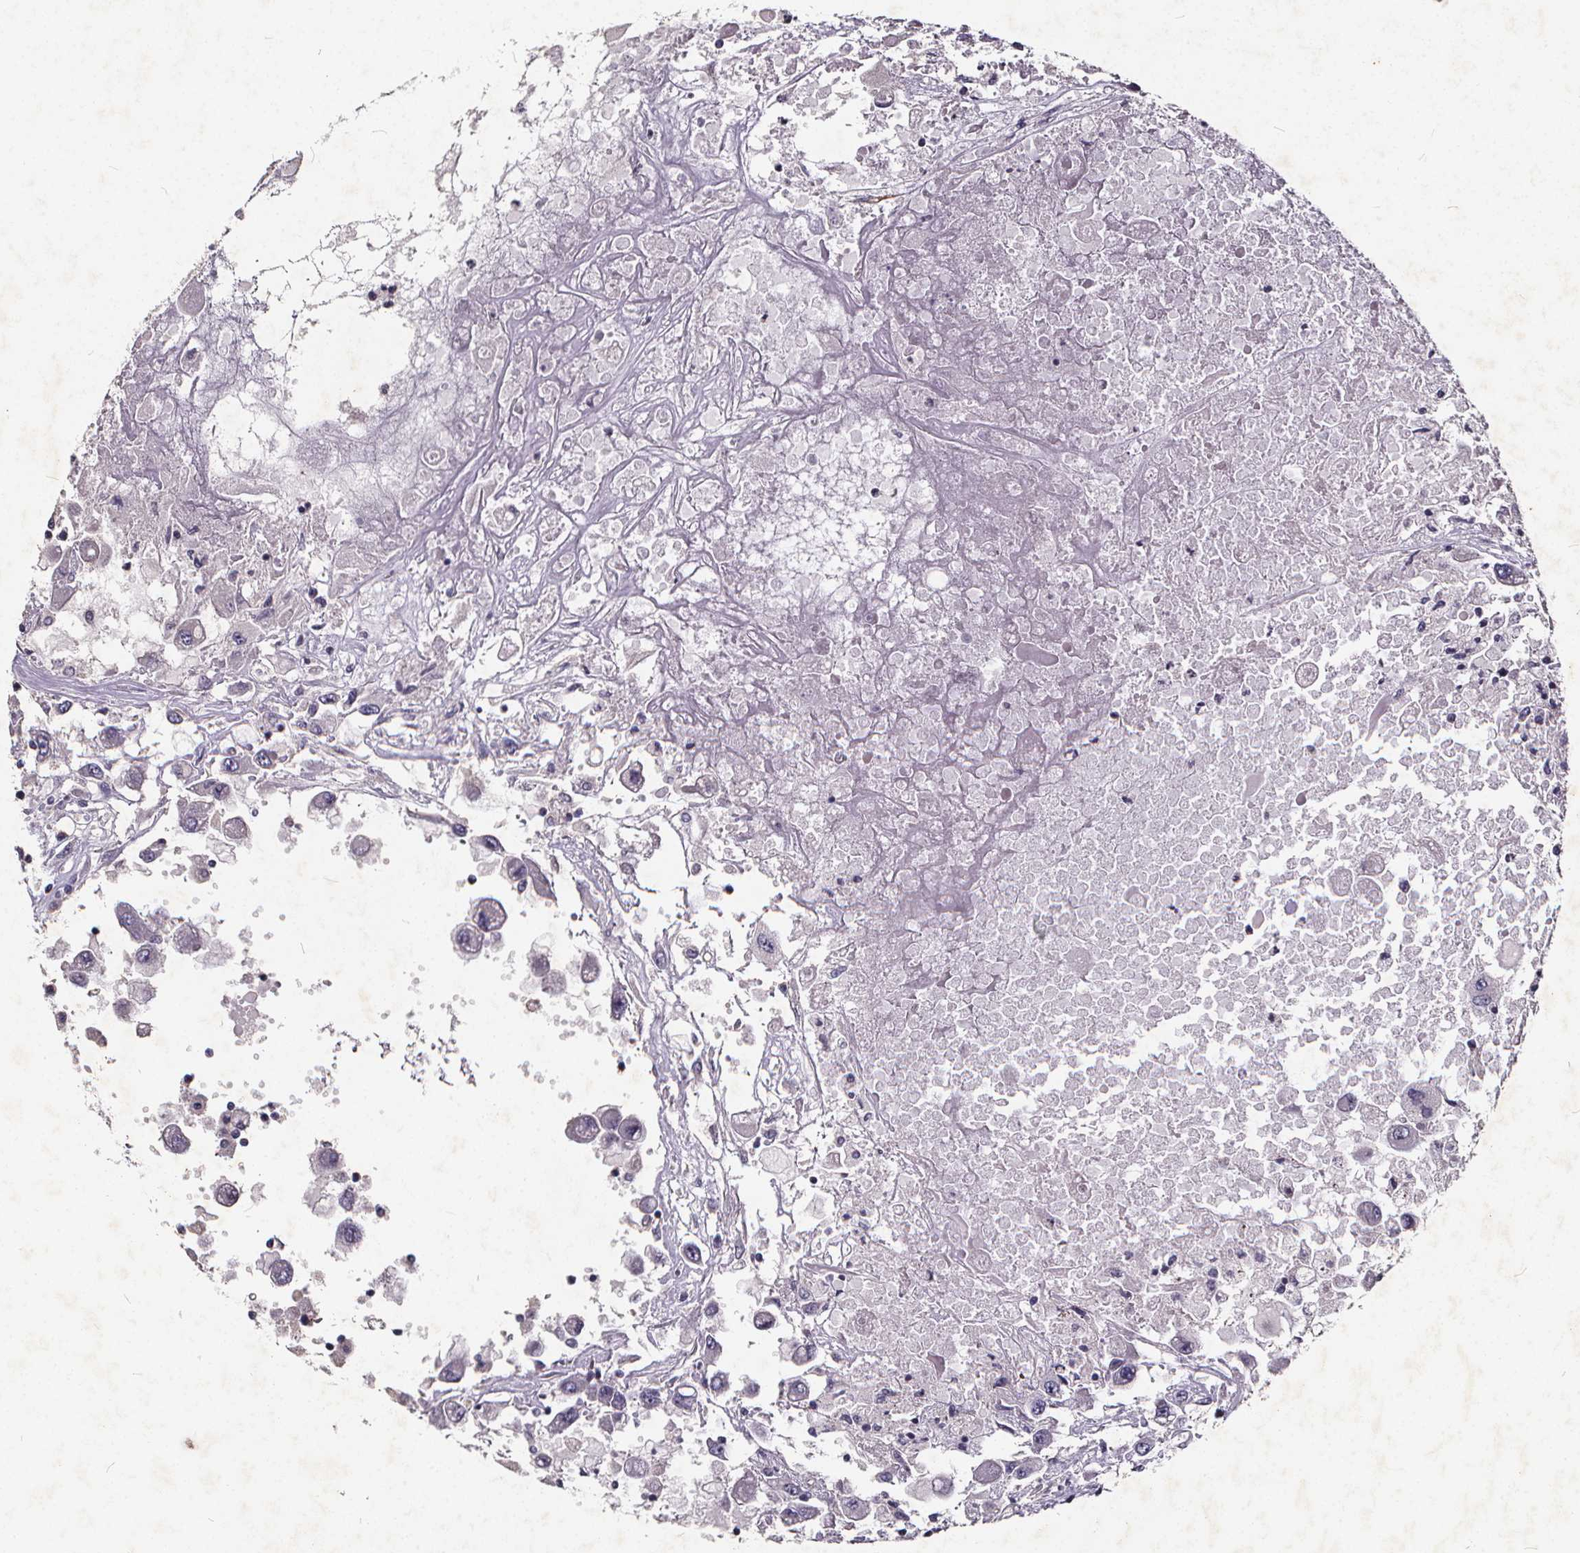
{"staining": {"intensity": "negative", "quantity": "none", "location": "none"}, "tissue": "renal cancer", "cell_type": "Tumor cells", "image_type": "cancer", "snomed": [{"axis": "morphology", "description": "Adenocarcinoma, NOS"}, {"axis": "topography", "description": "Kidney"}], "caption": "A high-resolution histopathology image shows immunohistochemistry (IHC) staining of adenocarcinoma (renal), which demonstrates no significant staining in tumor cells. (IHC, brightfield microscopy, high magnification).", "gene": "TSPAN14", "patient": {"sex": "female", "age": 67}}